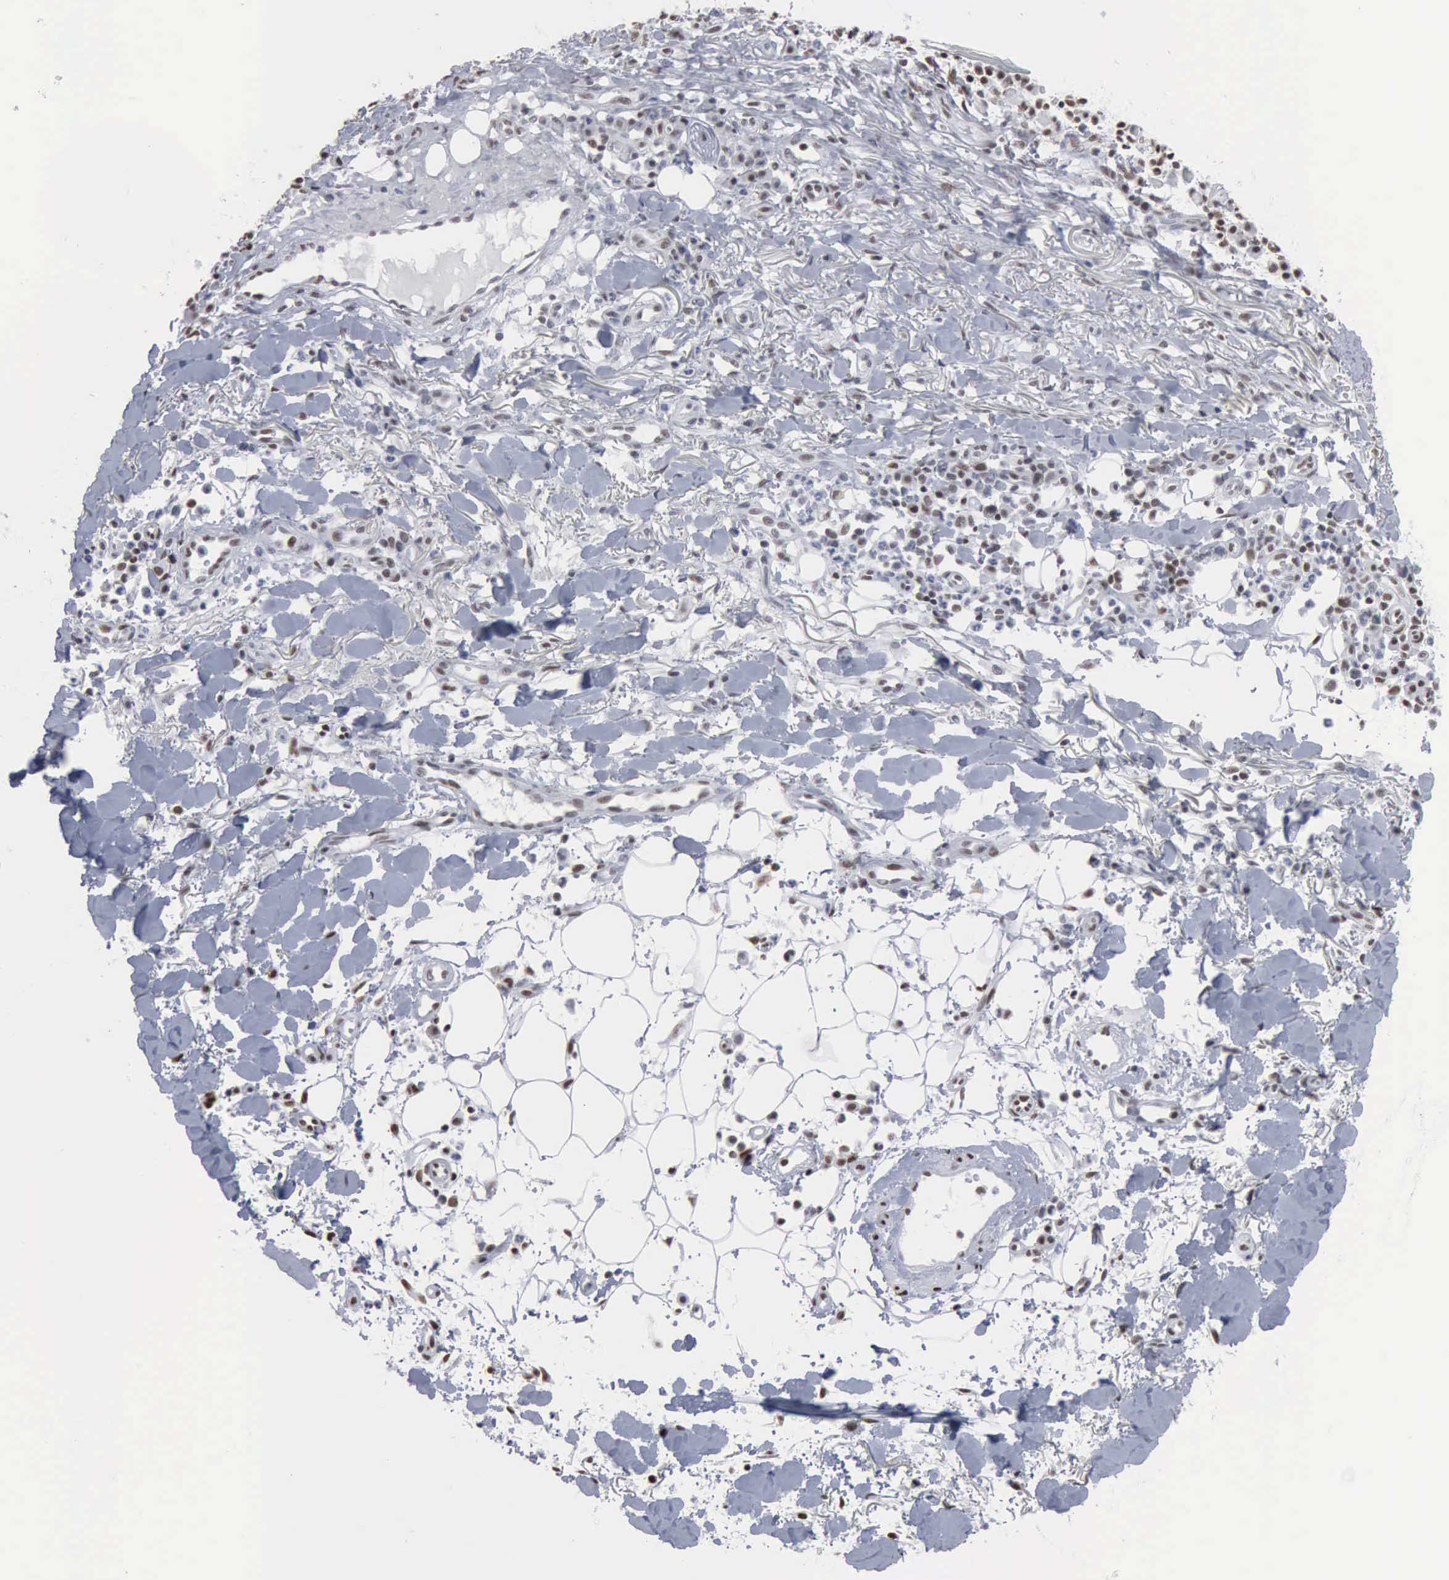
{"staining": {"intensity": "moderate", "quantity": ">75%", "location": "nuclear"}, "tissue": "skin cancer", "cell_type": "Tumor cells", "image_type": "cancer", "snomed": [{"axis": "morphology", "description": "Squamous cell carcinoma, NOS"}, {"axis": "topography", "description": "Skin"}], "caption": "Squamous cell carcinoma (skin) stained with a brown dye displays moderate nuclear positive staining in approximately >75% of tumor cells.", "gene": "XPA", "patient": {"sex": "female", "age": 89}}